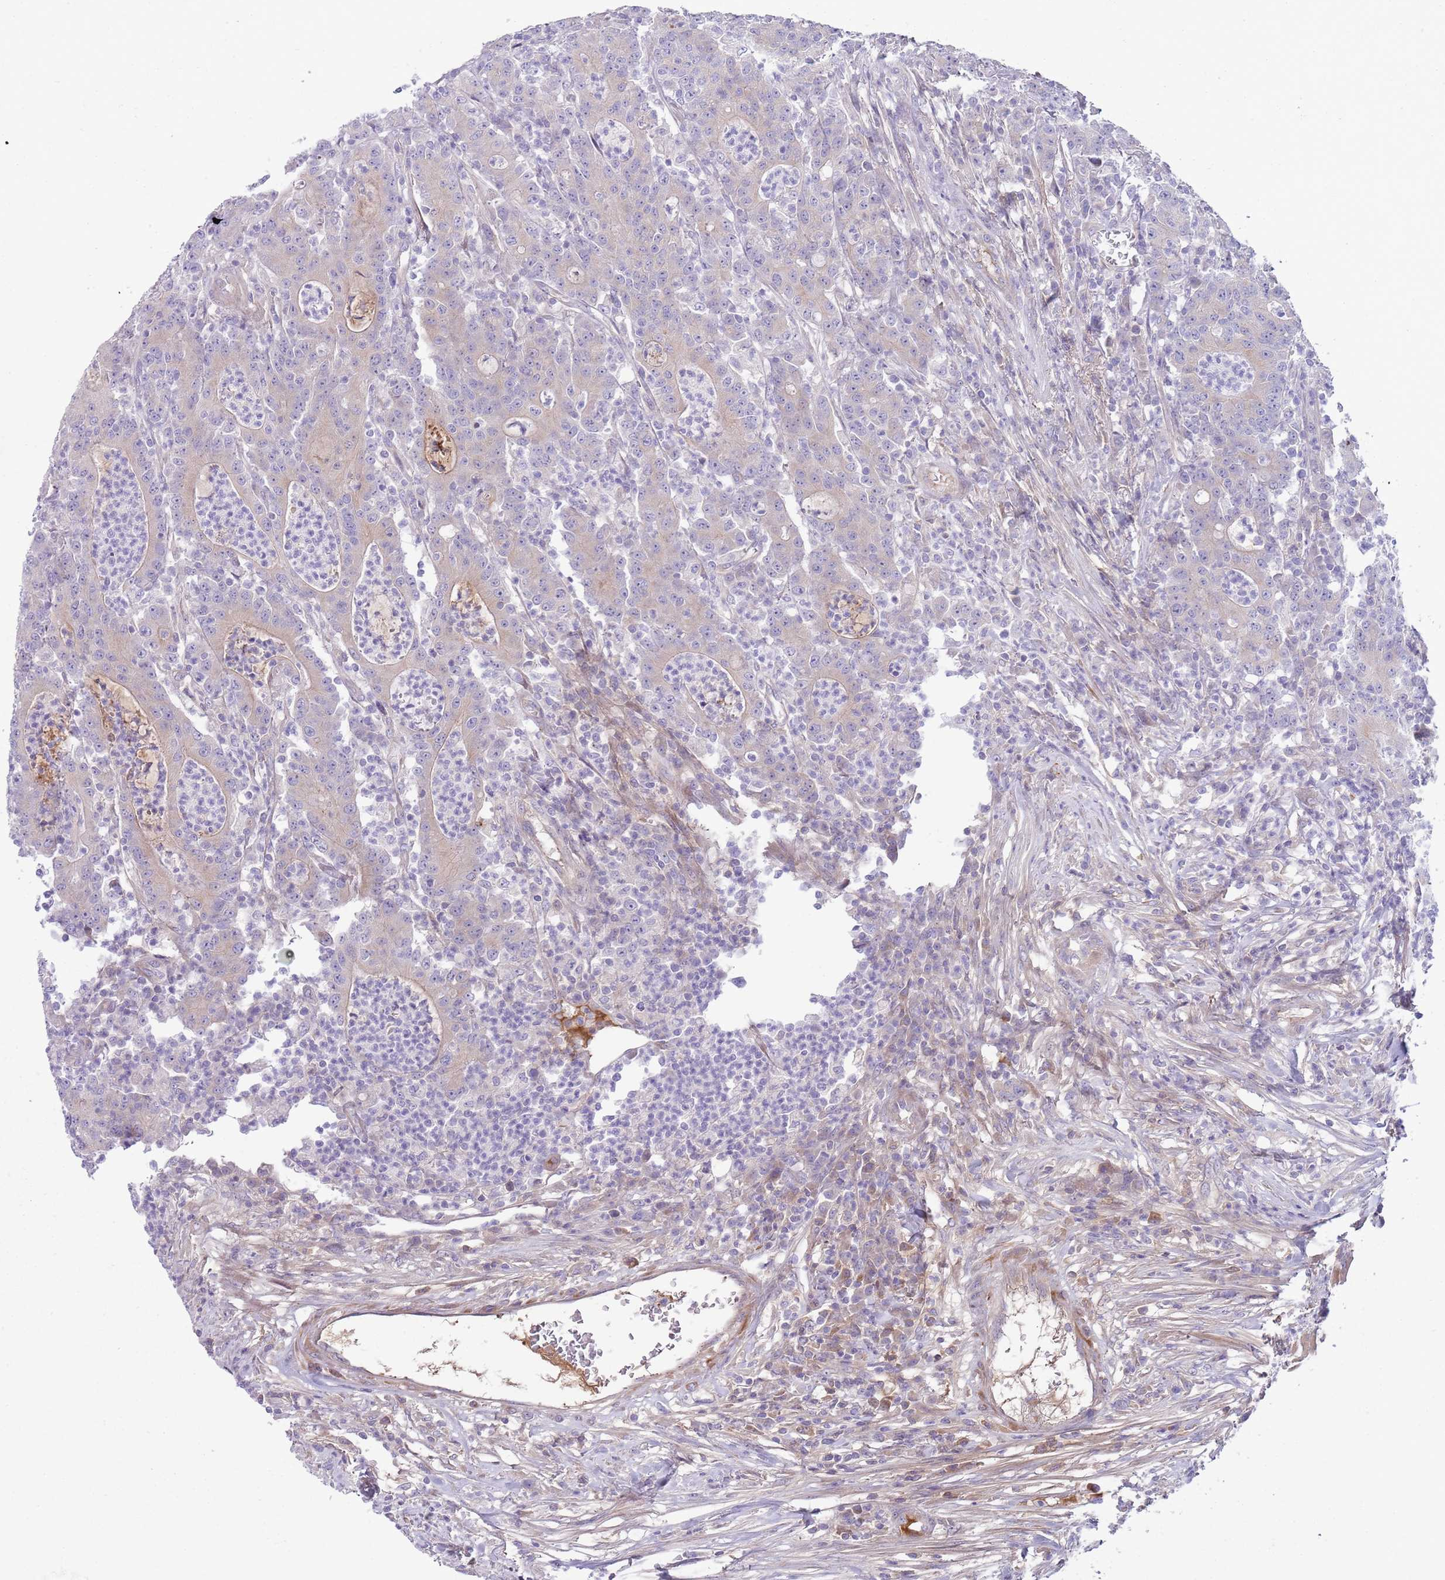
{"staining": {"intensity": "negative", "quantity": "none", "location": "none"}, "tissue": "colorectal cancer", "cell_type": "Tumor cells", "image_type": "cancer", "snomed": [{"axis": "morphology", "description": "Adenocarcinoma, NOS"}, {"axis": "topography", "description": "Colon"}], "caption": "Immunohistochemistry of colorectal cancer reveals no expression in tumor cells. (Immunohistochemistry, brightfield microscopy, high magnification).", "gene": "CFH", "patient": {"sex": "male", "age": 83}}